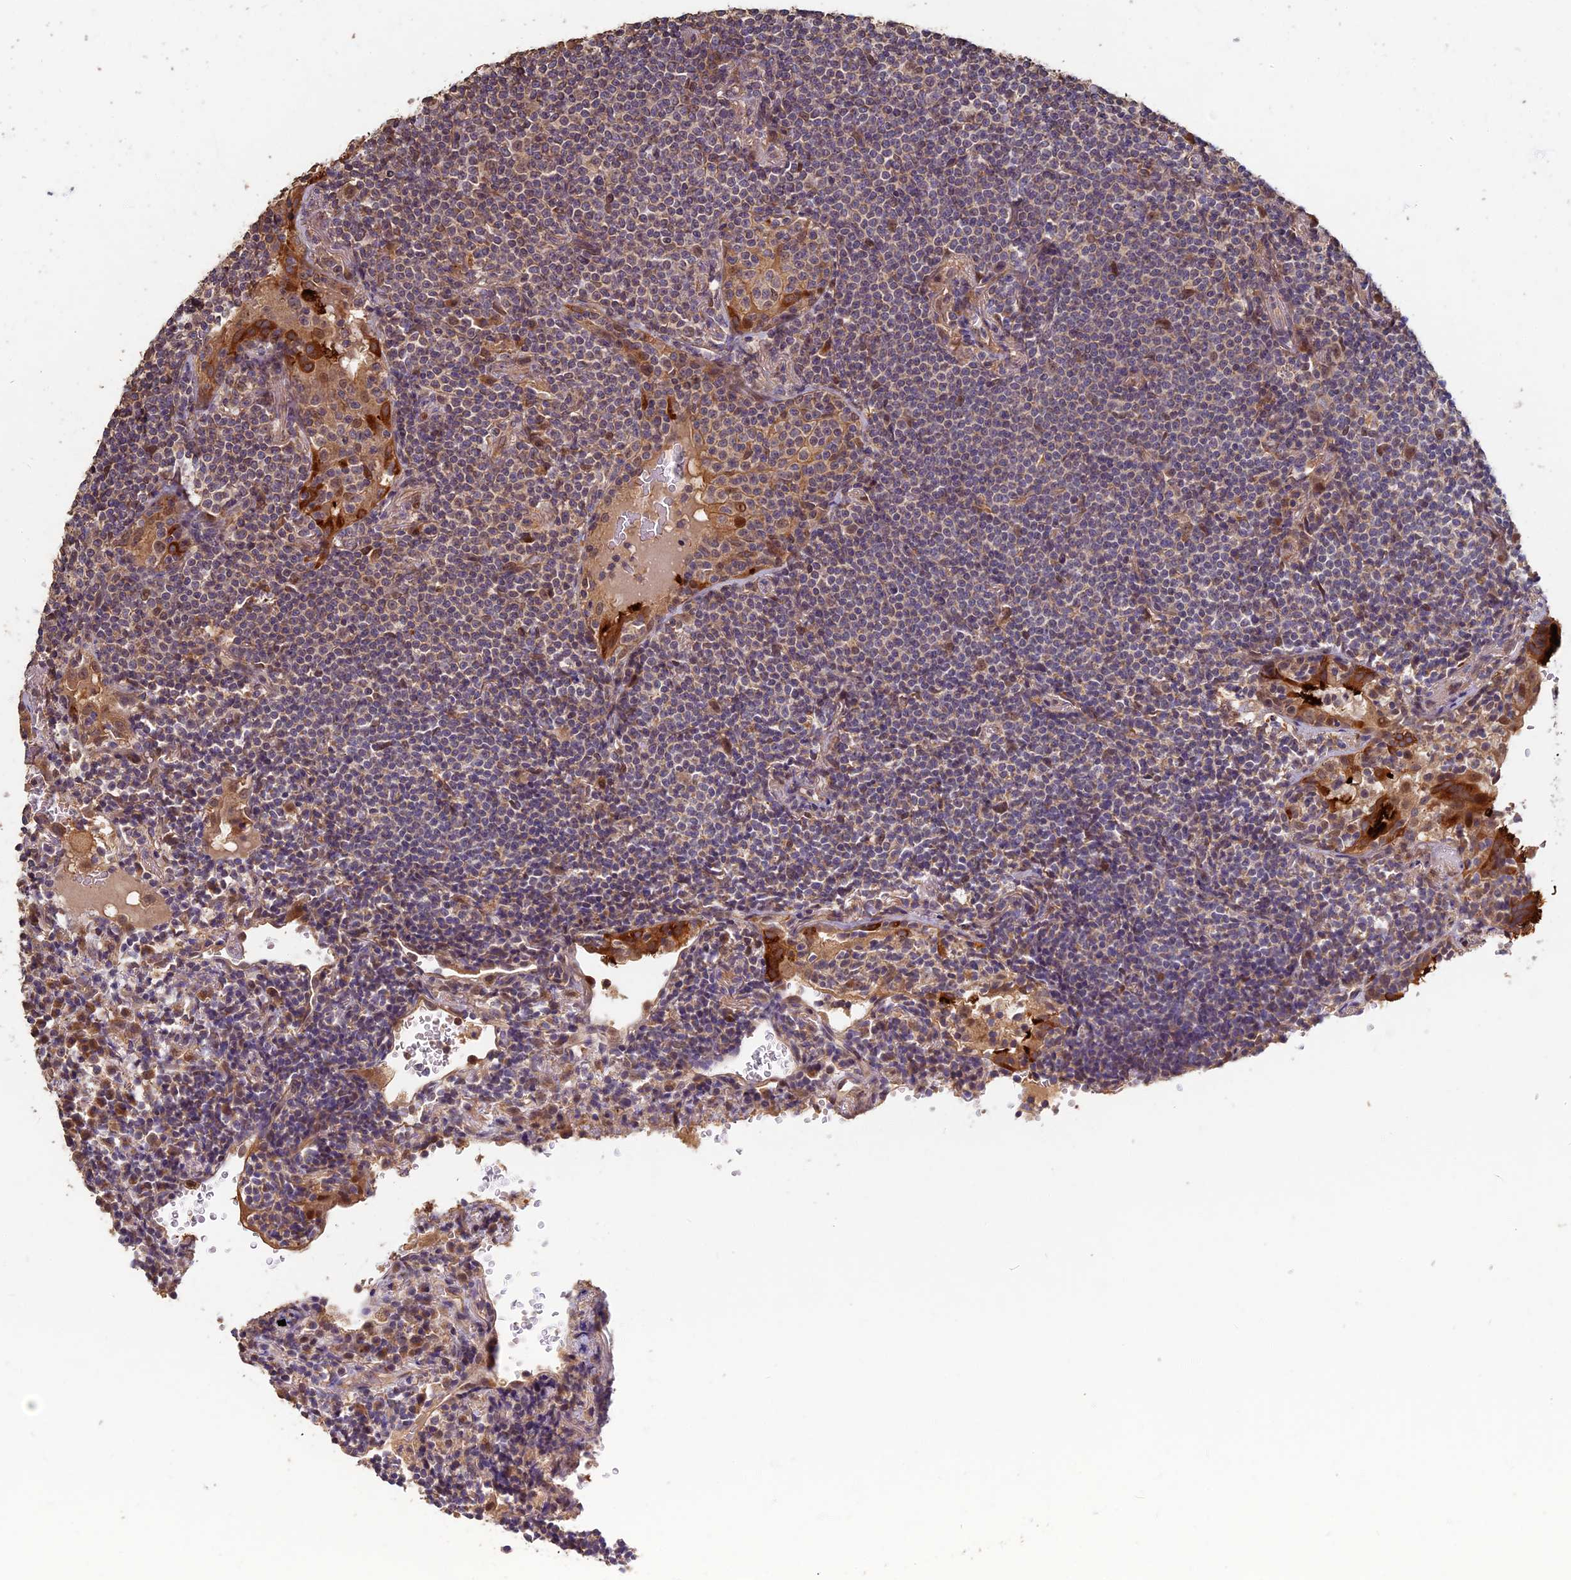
{"staining": {"intensity": "weak", "quantity": "25%-75%", "location": "cytoplasmic/membranous"}, "tissue": "lymphoma", "cell_type": "Tumor cells", "image_type": "cancer", "snomed": [{"axis": "morphology", "description": "Malignant lymphoma, non-Hodgkin's type, Low grade"}, {"axis": "topography", "description": "Lung"}], "caption": "The micrograph displays staining of malignant lymphoma, non-Hodgkin's type (low-grade), revealing weak cytoplasmic/membranous protein positivity (brown color) within tumor cells.", "gene": "RSPH3", "patient": {"sex": "female", "age": 71}}